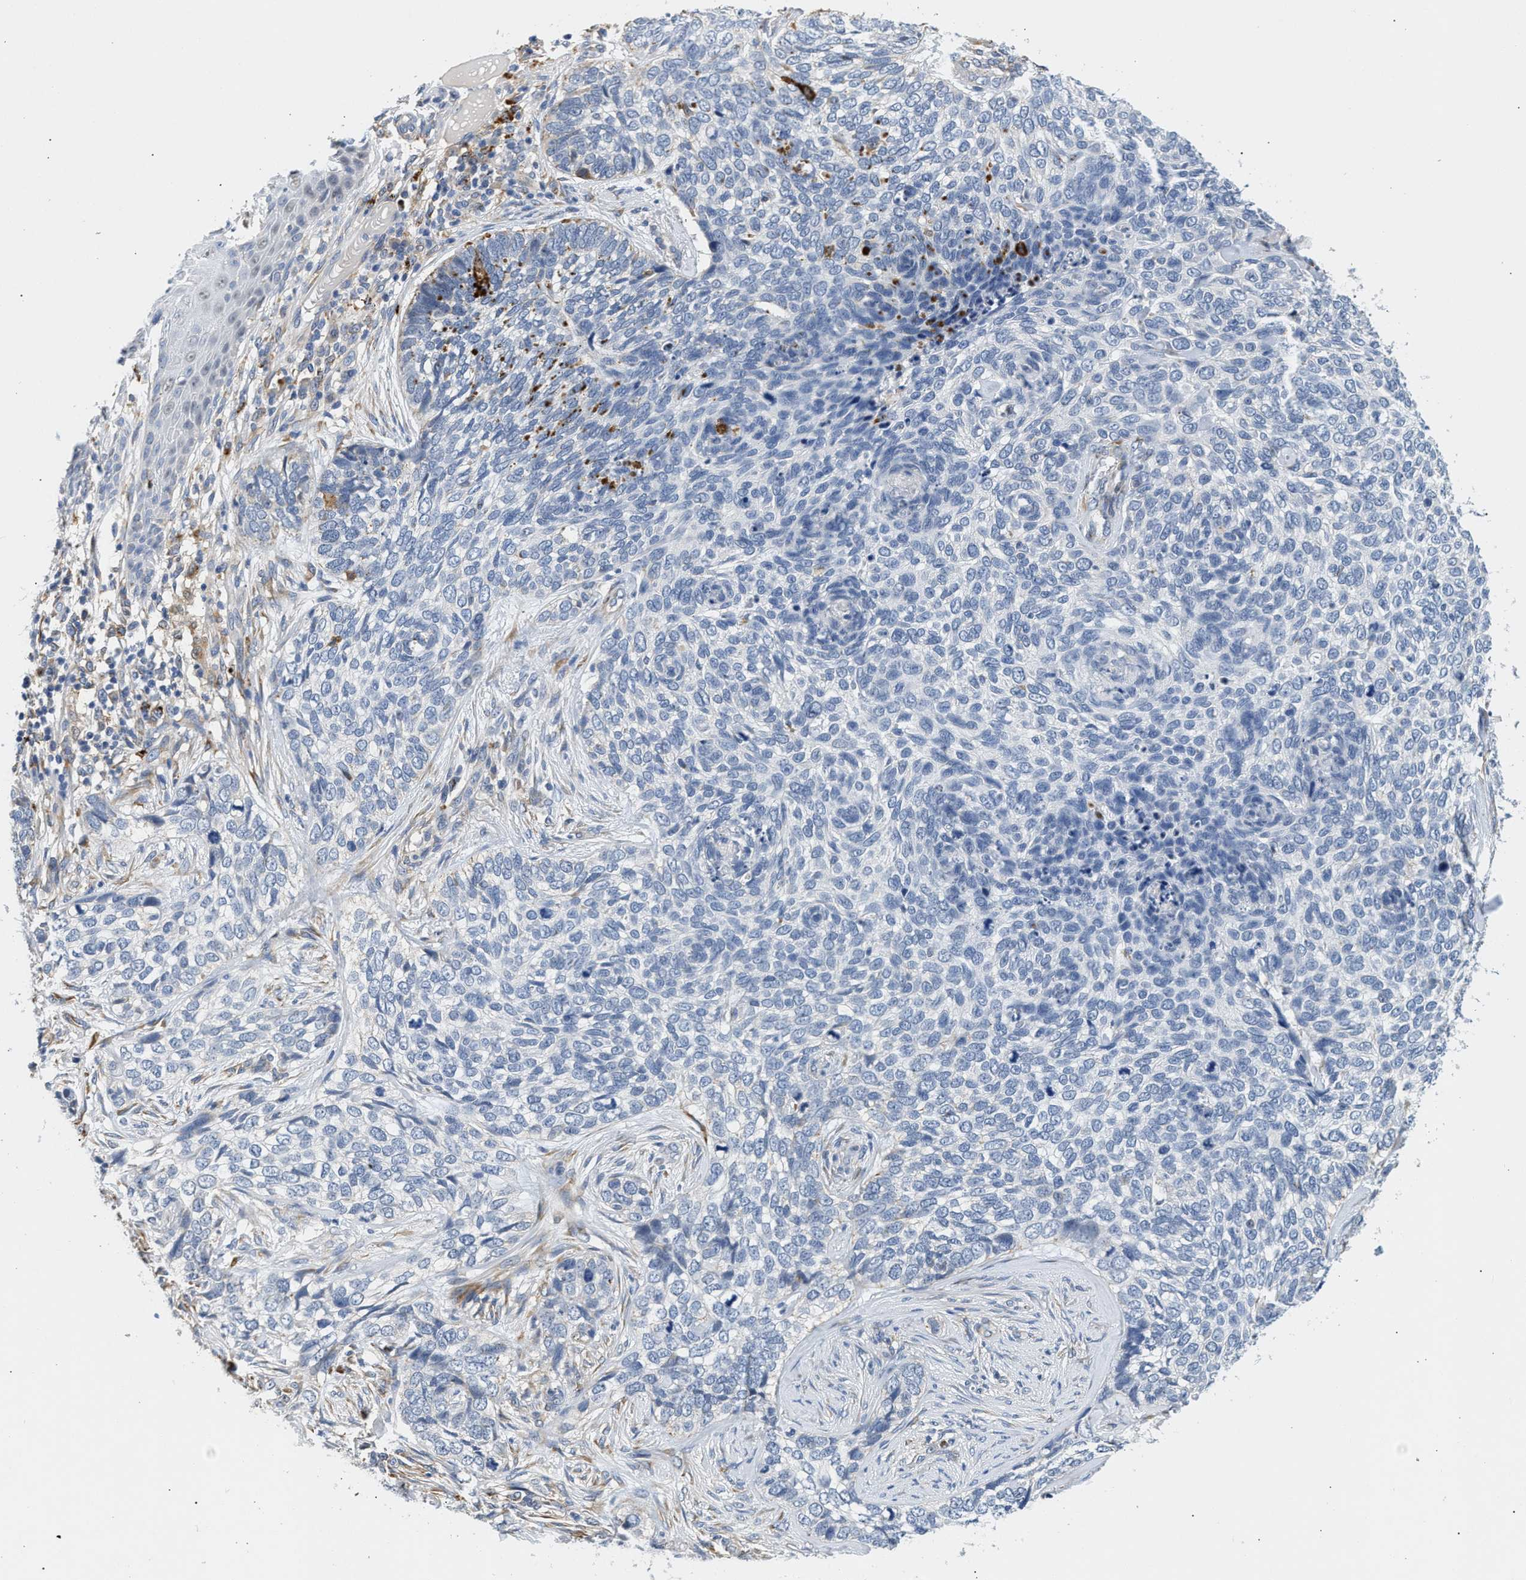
{"staining": {"intensity": "negative", "quantity": "none", "location": "none"}, "tissue": "skin cancer", "cell_type": "Tumor cells", "image_type": "cancer", "snomed": [{"axis": "morphology", "description": "Basal cell carcinoma"}, {"axis": "topography", "description": "Skin"}], "caption": "High magnification brightfield microscopy of skin basal cell carcinoma stained with DAB (3,3'-diaminobenzidine) (brown) and counterstained with hematoxylin (blue): tumor cells show no significant expression. The staining was performed using DAB to visualize the protein expression in brown, while the nuclei were stained in blue with hematoxylin (Magnification: 20x).", "gene": "PPM1L", "patient": {"sex": "female", "age": 64}}